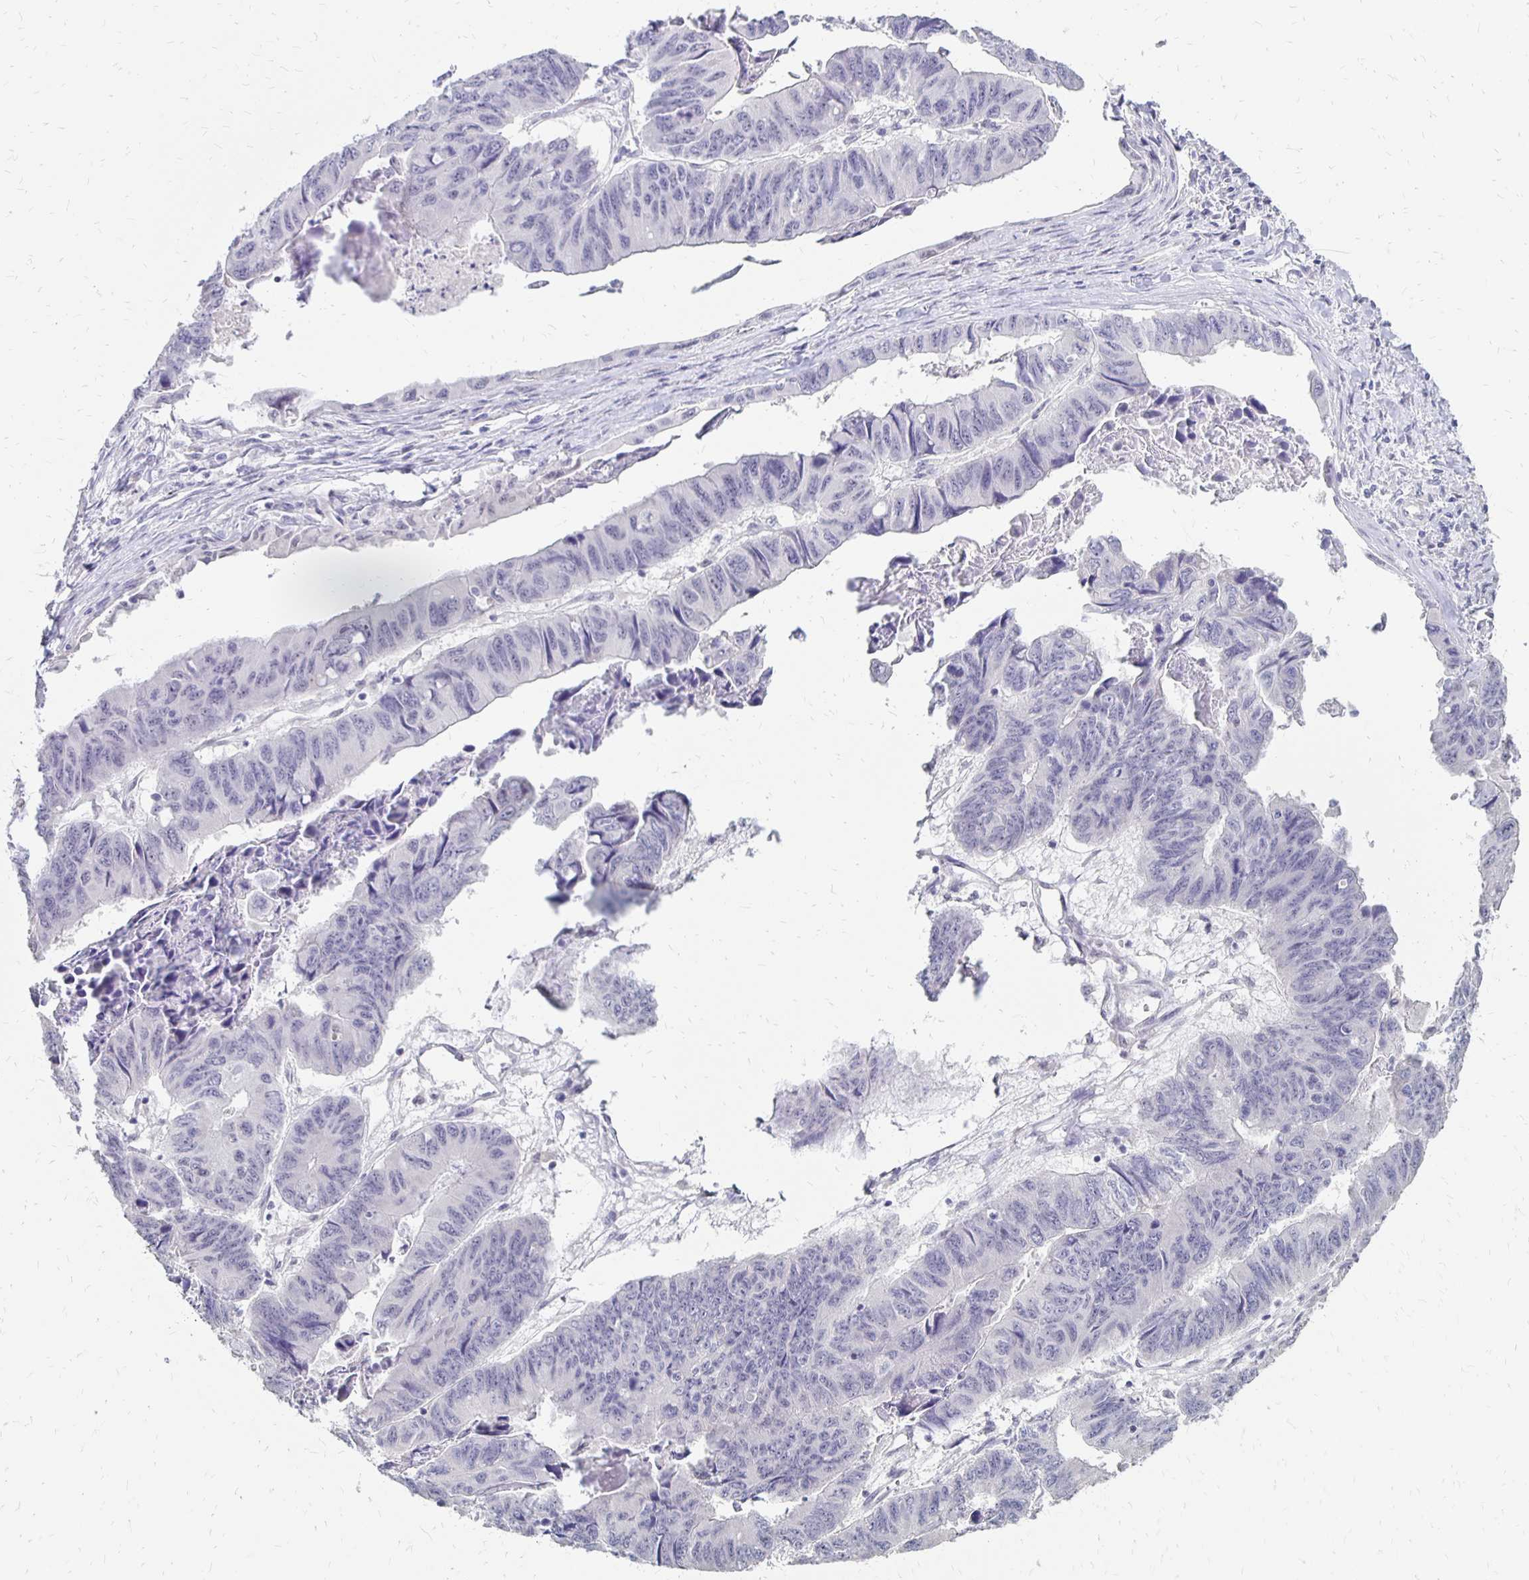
{"staining": {"intensity": "negative", "quantity": "none", "location": "none"}, "tissue": "stomach cancer", "cell_type": "Tumor cells", "image_type": "cancer", "snomed": [{"axis": "morphology", "description": "Adenocarcinoma, NOS"}, {"axis": "topography", "description": "Stomach, lower"}], "caption": "Stomach cancer (adenocarcinoma) stained for a protein using IHC exhibits no positivity tumor cells.", "gene": "ATOSB", "patient": {"sex": "male", "age": 77}}